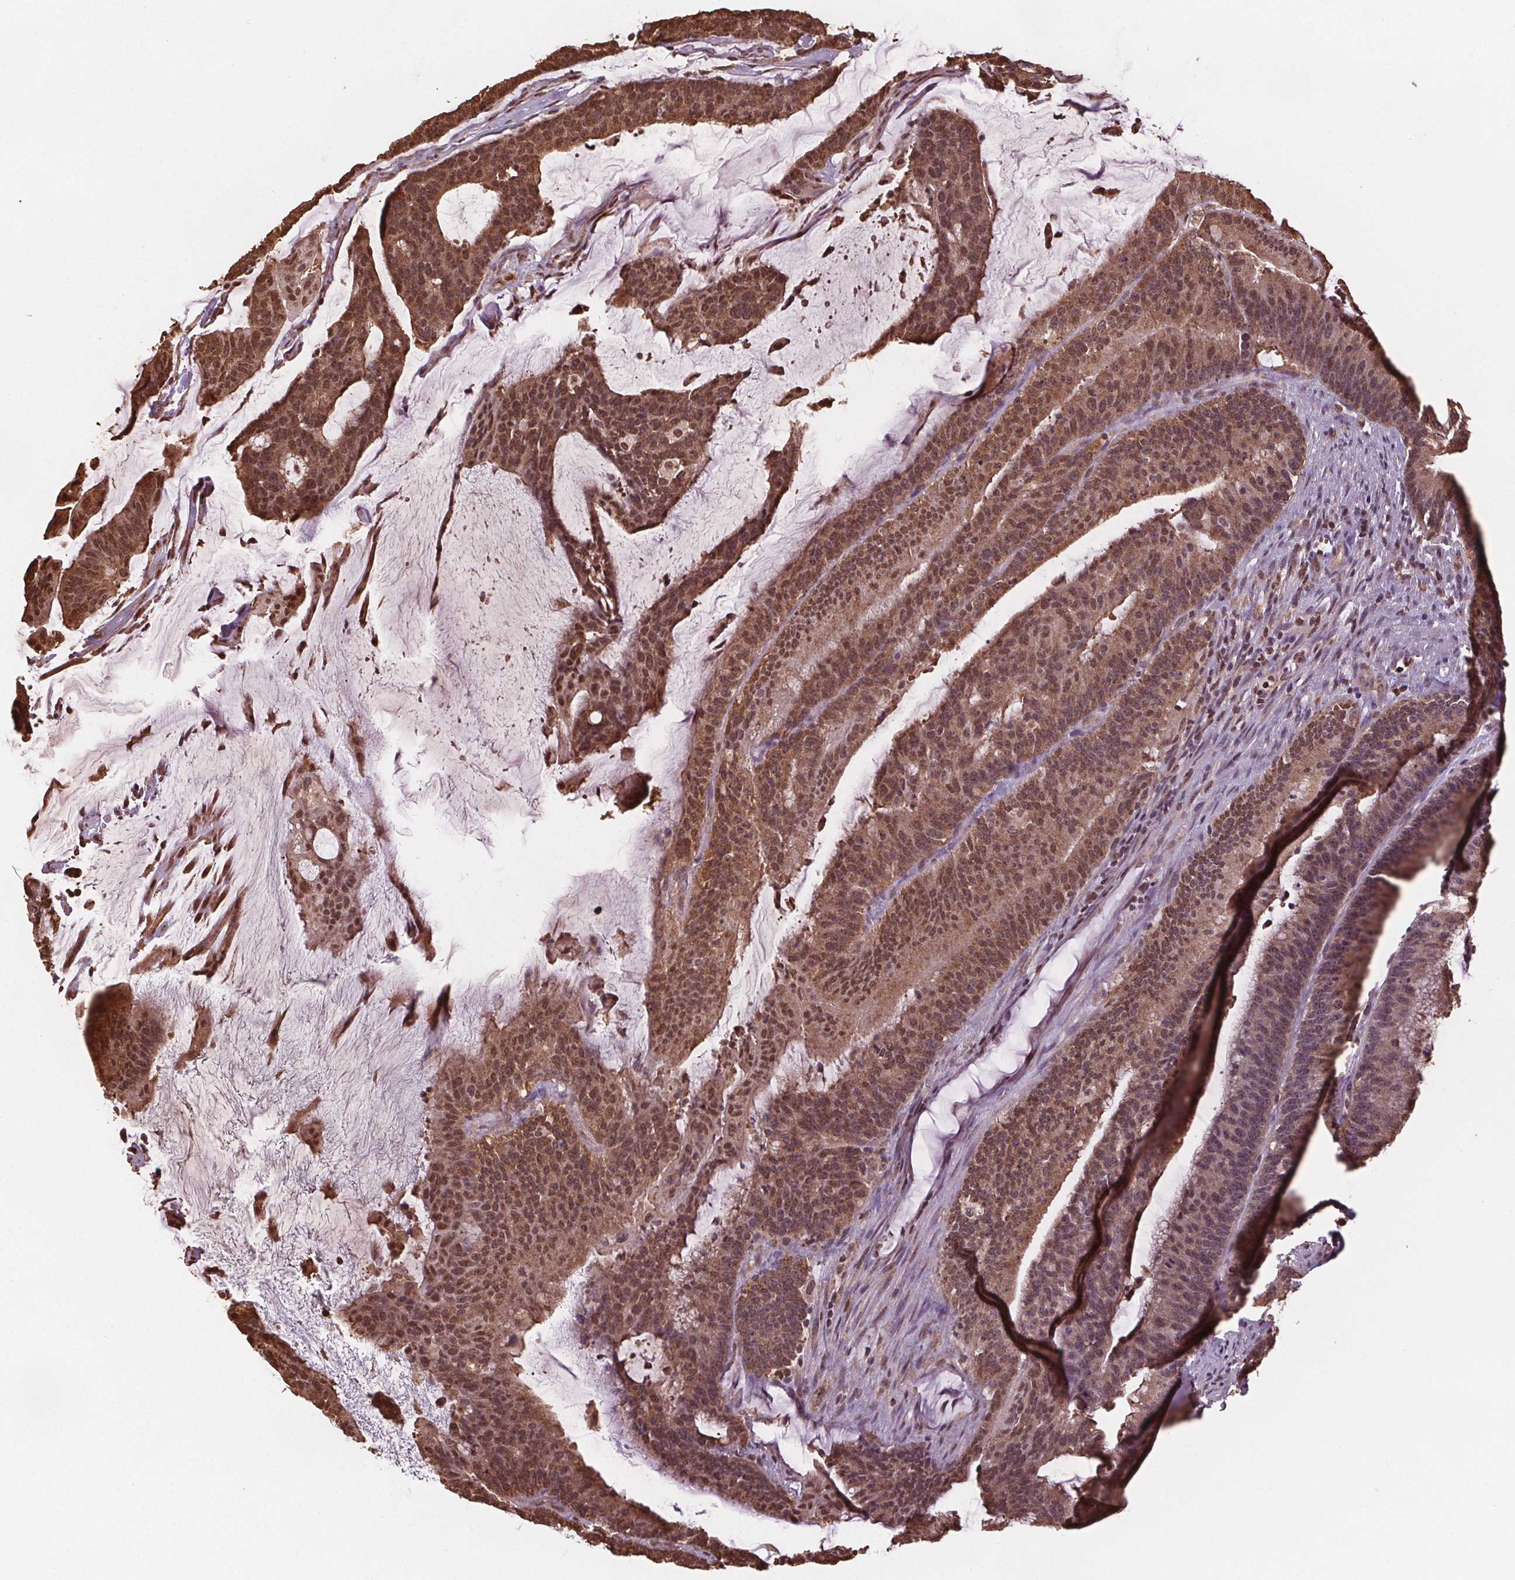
{"staining": {"intensity": "moderate", "quantity": ">75%", "location": "cytoplasmic/membranous,nuclear"}, "tissue": "colorectal cancer", "cell_type": "Tumor cells", "image_type": "cancer", "snomed": [{"axis": "morphology", "description": "Adenocarcinoma, NOS"}, {"axis": "topography", "description": "Colon"}], "caption": "Adenocarcinoma (colorectal) stained for a protein shows moderate cytoplasmic/membranous and nuclear positivity in tumor cells.", "gene": "ENO1", "patient": {"sex": "female", "age": 78}}